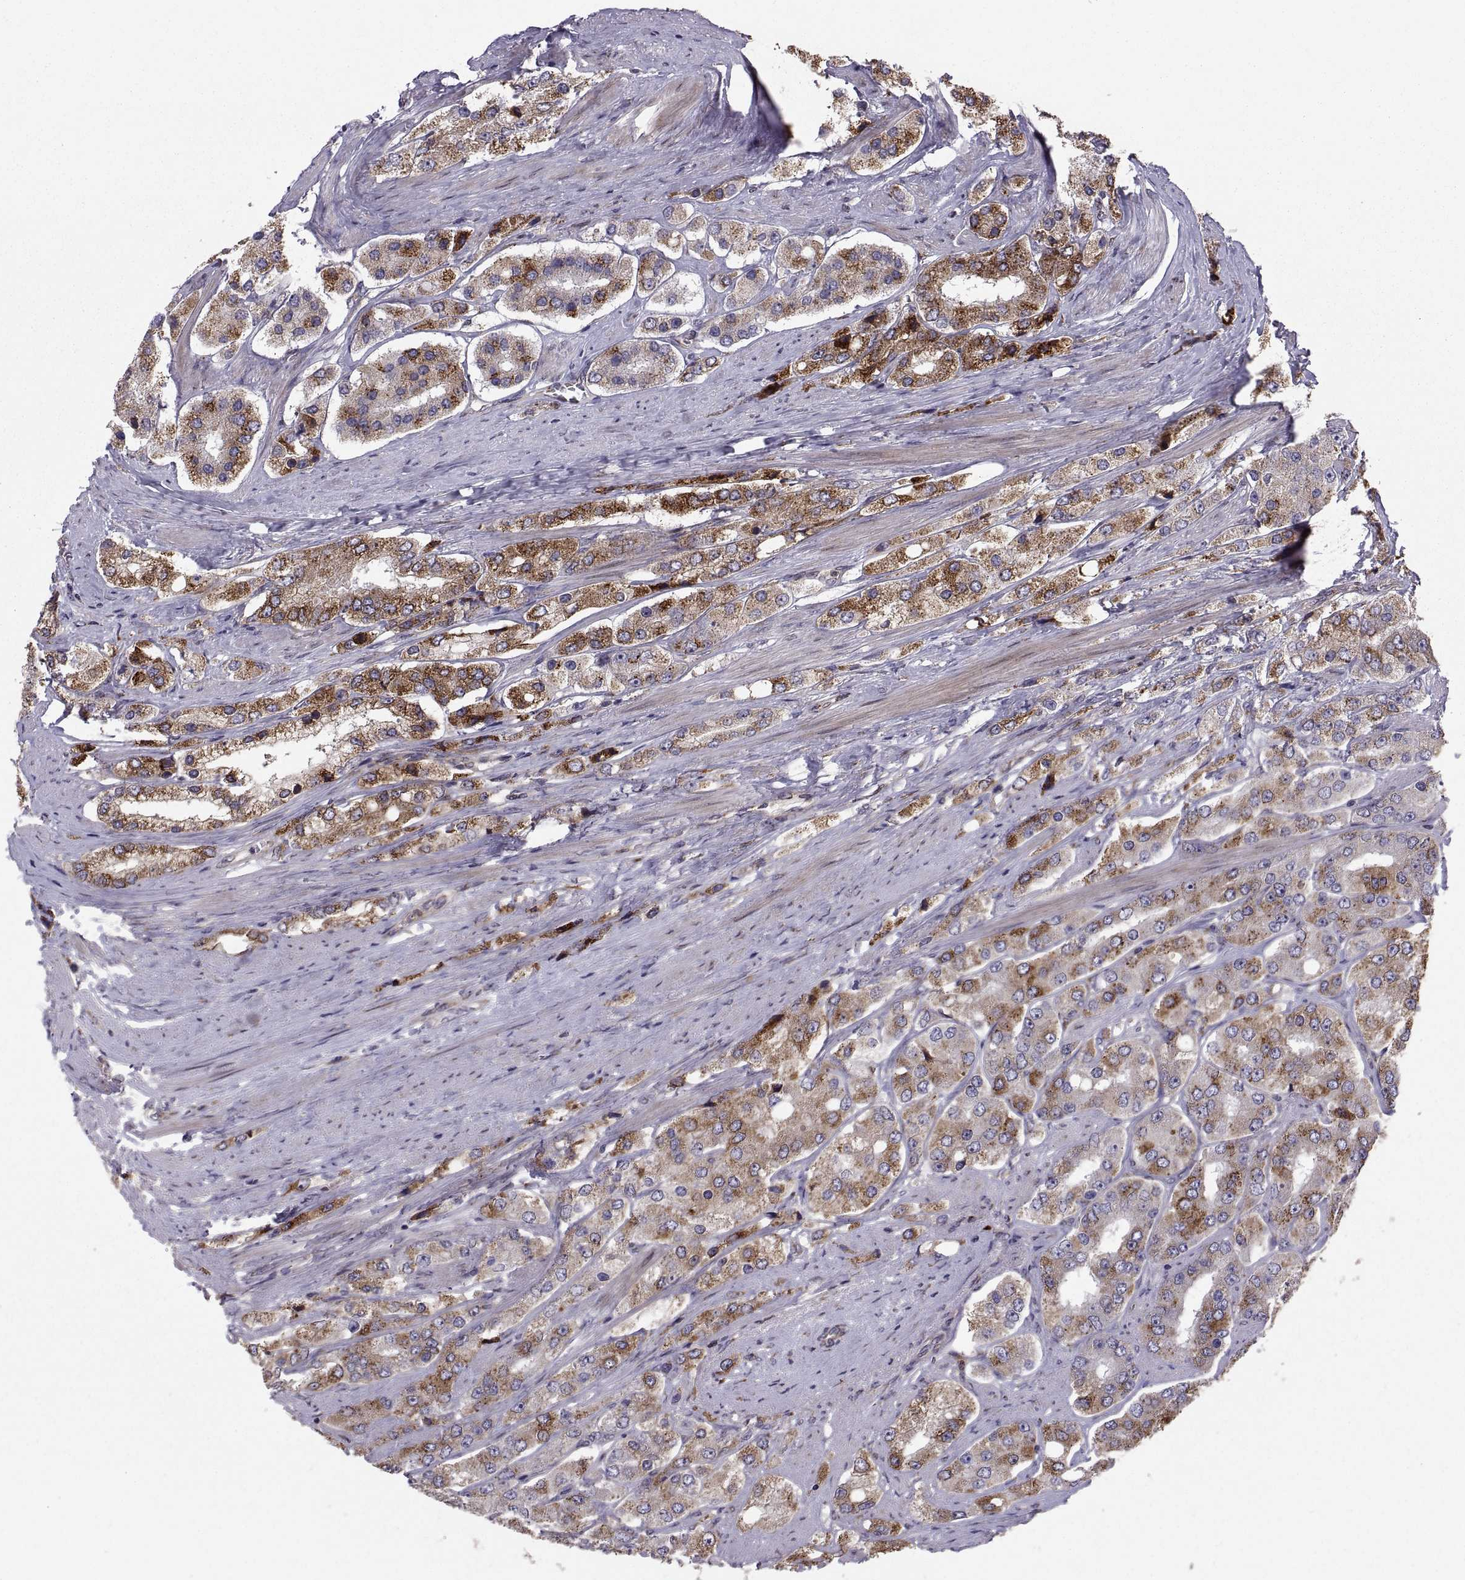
{"staining": {"intensity": "strong", "quantity": ">75%", "location": "cytoplasmic/membranous"}, "tissue": "prostate cancer", "cell_type": "Tumor cells", "image_type": "cancer", "snomed": [{"axis": "morphology", "description": "Adenocarcinoma, Low grade"}, {"axis": "topography", "description": "Prostate"}], "caption": "Prostate cancer tissue shows strong cytoplasmic/membranous staining in approximately >75% of tumor cells, visualized by immunohistochemistry. (DAB = brown stain, brightfield microscopy at high magnification).", "gene": "TESC", "patient": {"sex": "male", "age": 69}}